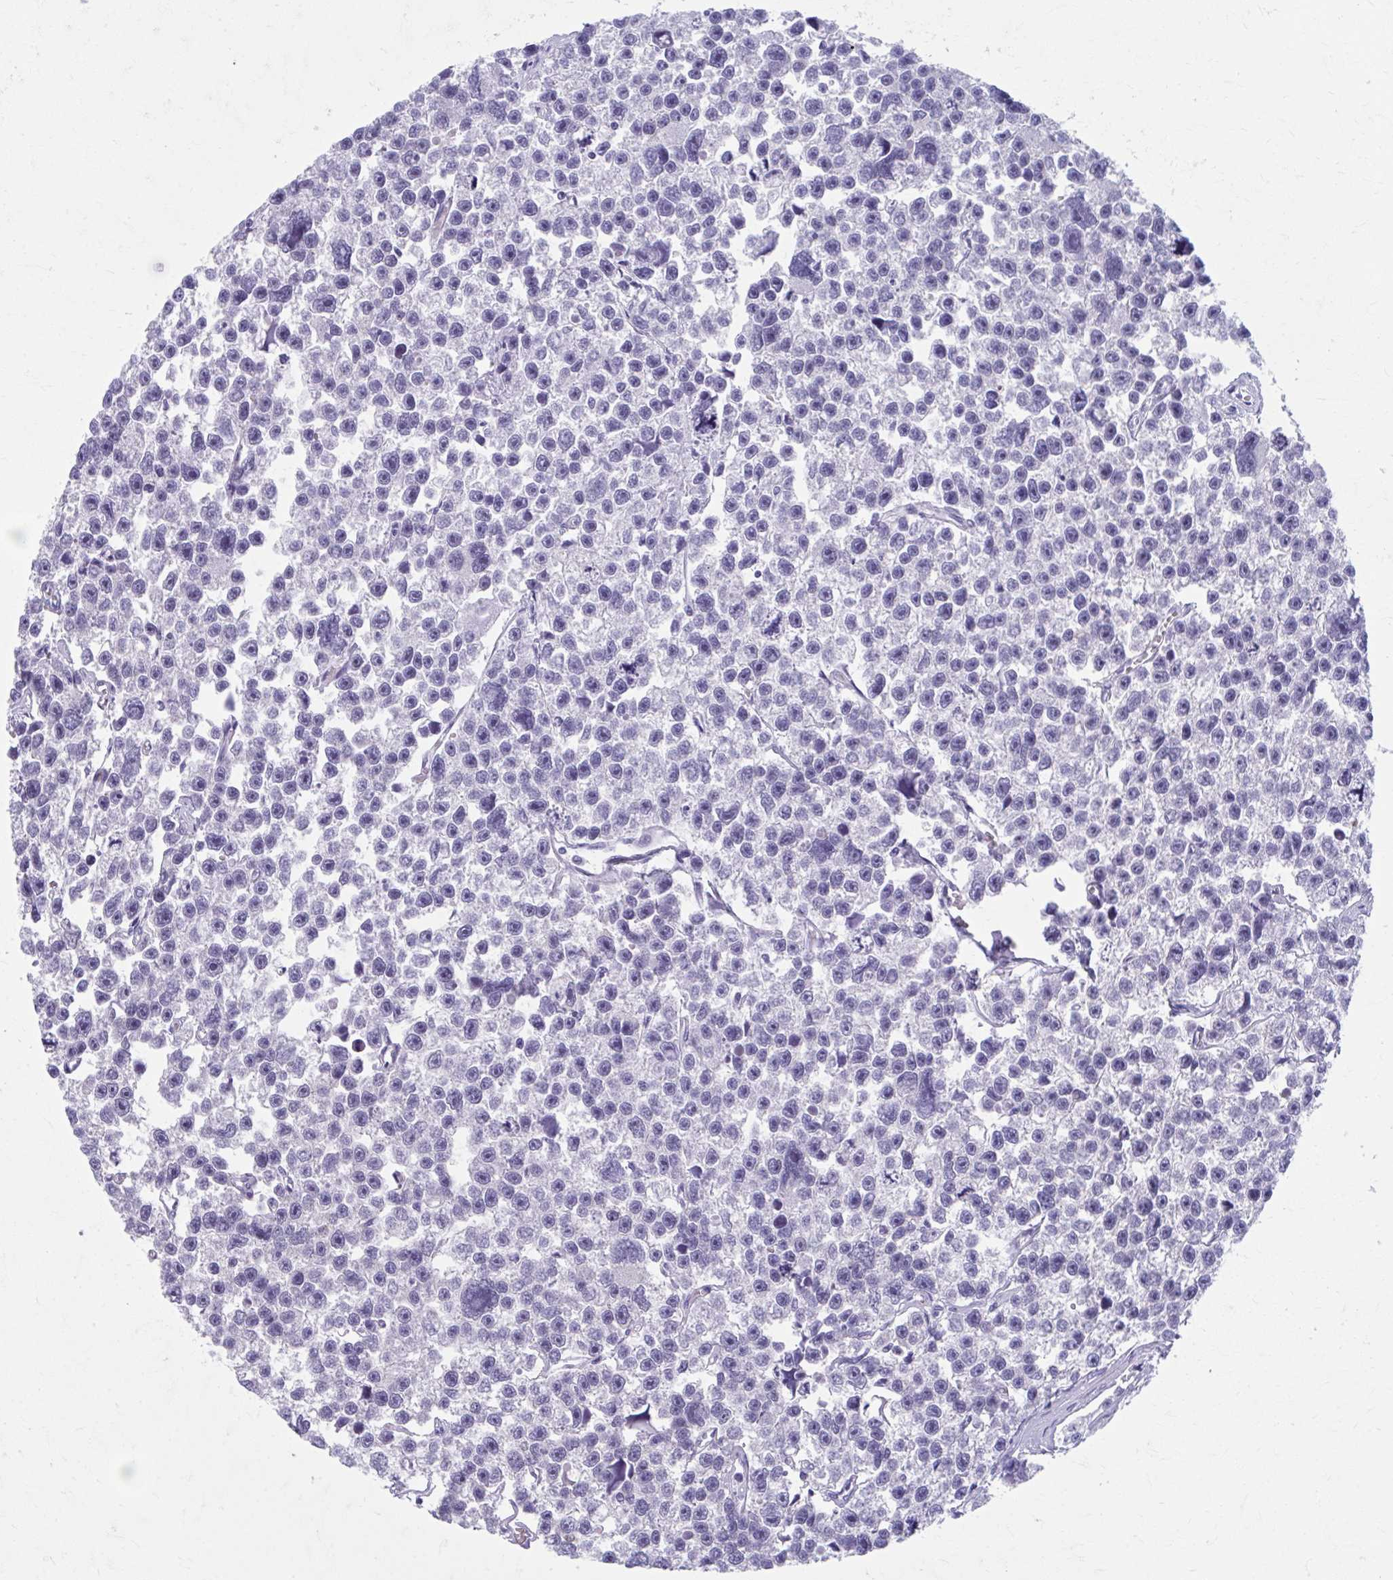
{"staining": {"intensity": "negative", "quantity": "none", "location": "none"}, "tissue": "testis cancer", "cell_type": "Tumor cells", "image_type": "cancer", "snomed": [{"axis": "morphology", "description": "Seminoma, NOS"}, {"axis": "topography", "description": "Testis"}], "caption": "High magnification brightfield microscopy of testis cancer (seminoma) stained with DAB (3,3'-diaminobenzidine) (brown) and counterstained with hematoxylin (blue): tumor cells show no significant staining.", "gene": "CCDC105", "patient": {"sex": "male", "age": 26}}